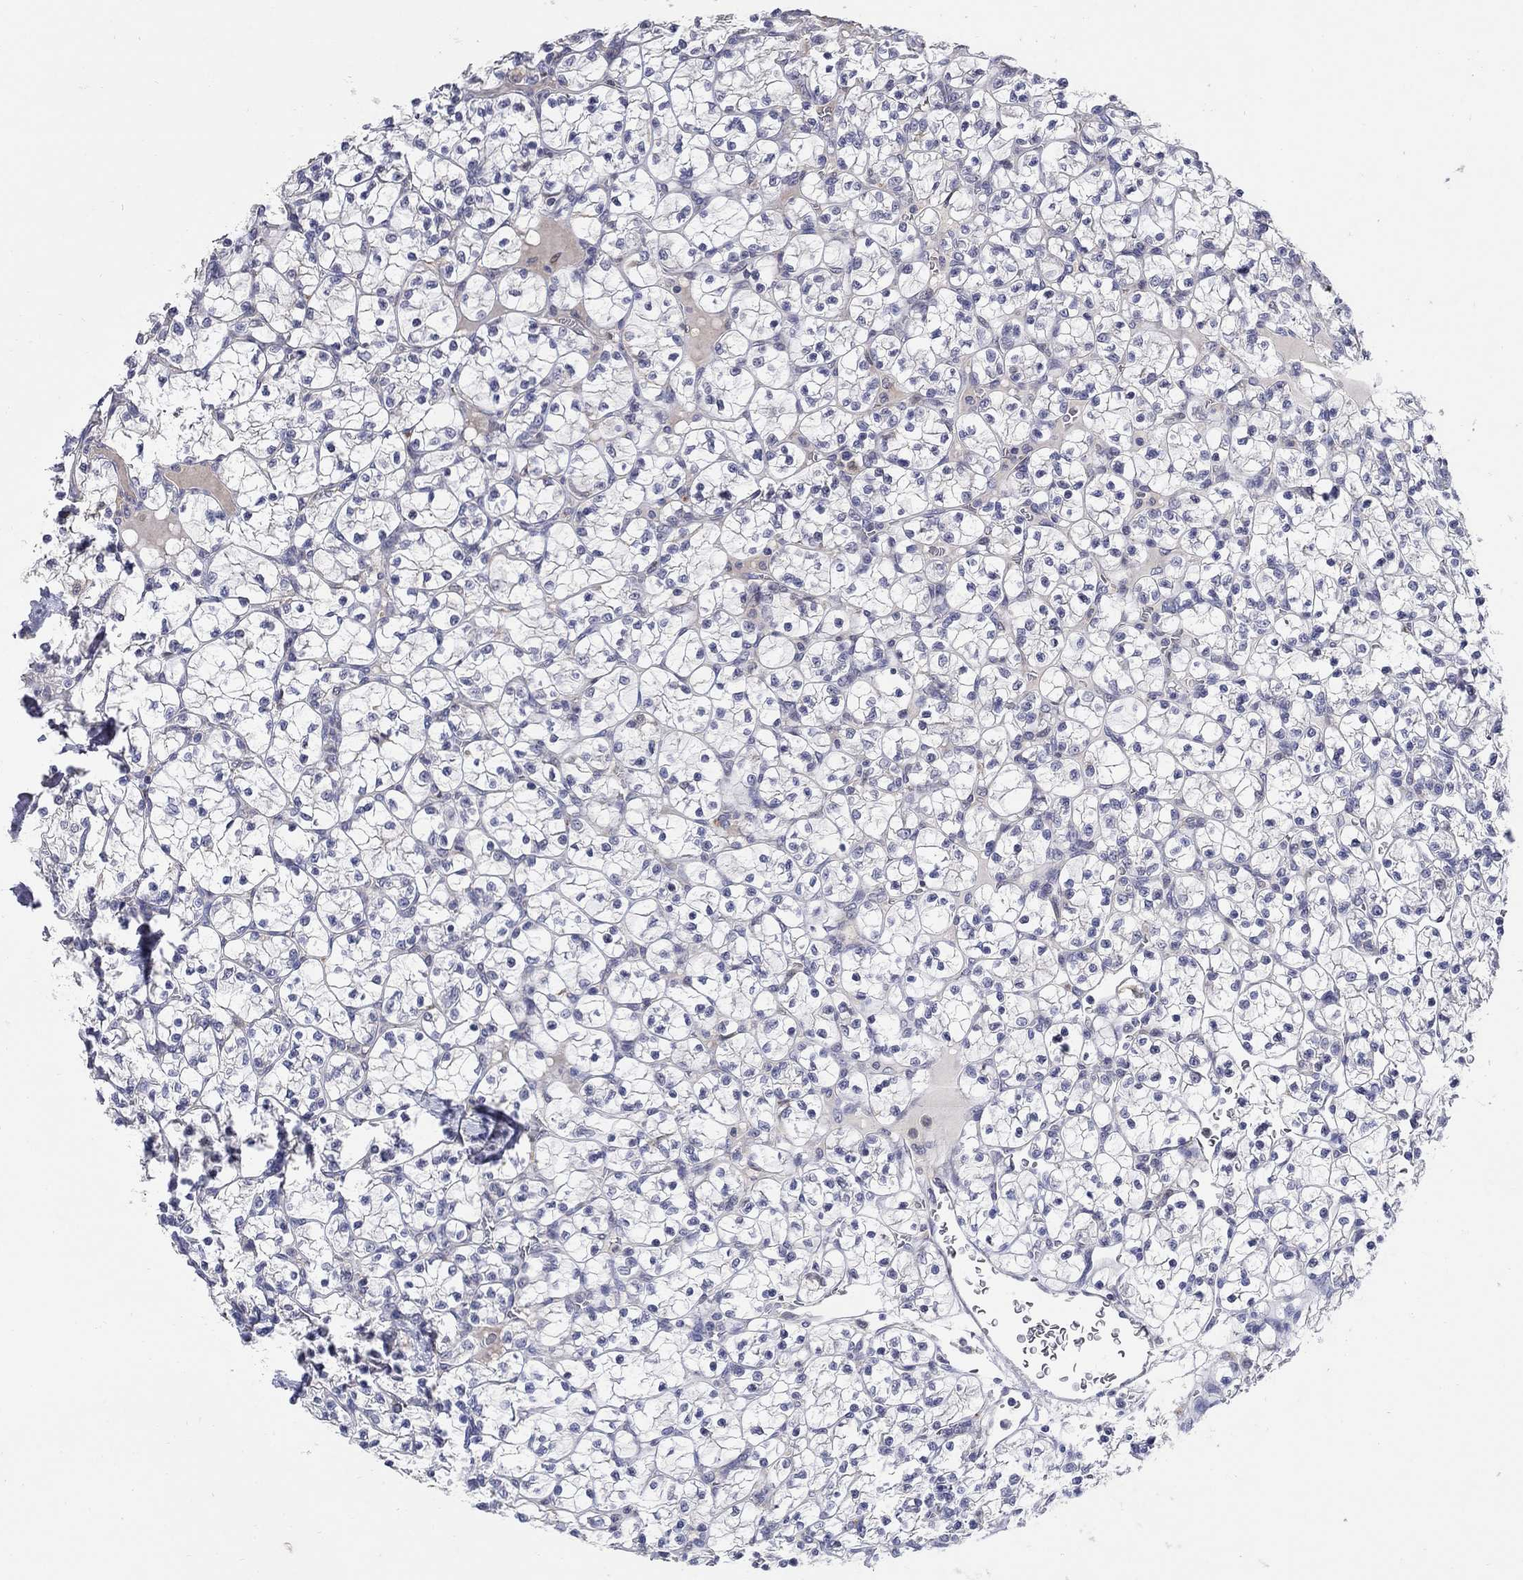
{"staining": {"intensity": "negative", "quantity": "none", "location": "none"}, "tissue": "renal cancer", "cell_type": "Tumor cells", "image_type": "cancer", "snomed": [{"axis": "morphology", "description": "Adenocarcinoma, NOS"}, {"axis": "topography", "description": "Kidney"}], "caption": "This micrograph is of renal cancer (adenocarcinoma) stained with IHC to label a protein in brown with the nuclei are counter-stained blue. There is no staining in tumor cells. (Stains: DAB immunohistochemistry with hematoxylin counter stain, Microscopy: brightfield microscopy at high magnification).", "gene": "CETN1", "patient": {"sex": "female", "age": 89}}